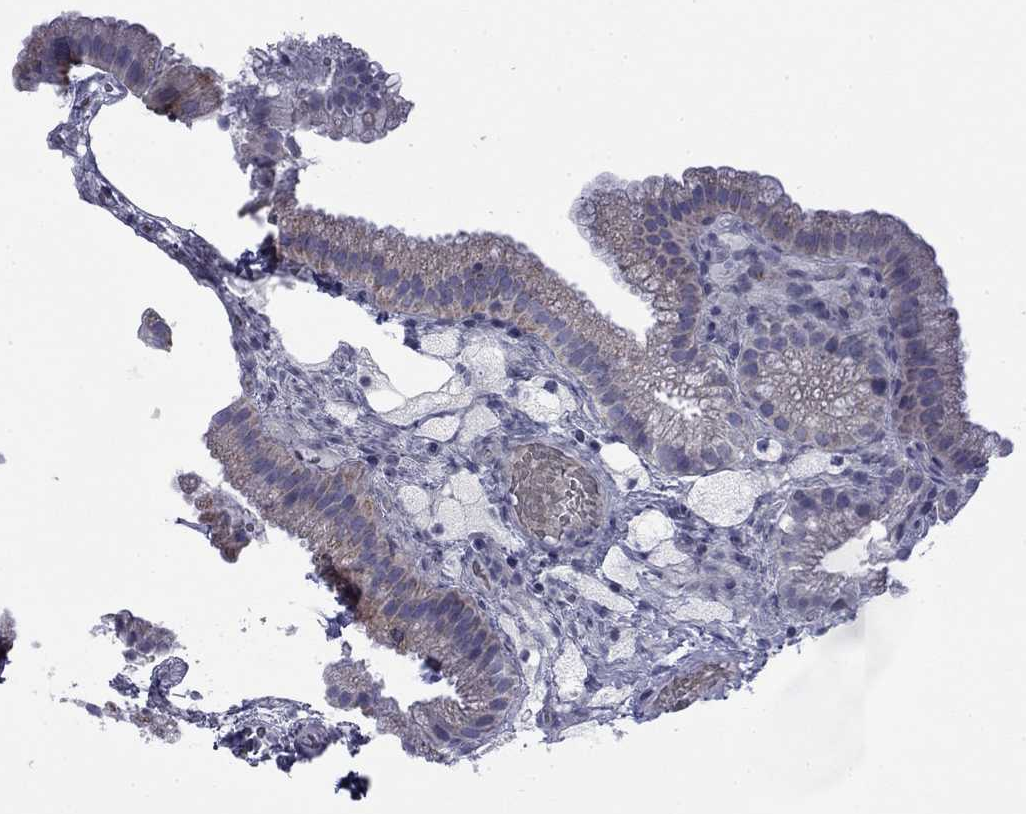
{"staining": {"intensity": "negative", "quantity": "none", "location": "none"}, "tissue": "gallbladder", "cell_type": "Glandular cells", "image_type": "normal", "snomed": [{"axis": "morphology", "description": "Normal tissue, NOS"}, {"axis": "topography", "description": "Gallbladder"}], "caption": "Immunohistochemistry histopathology image of benign human gallbladder stained for a protein (brown), which reveals no positivity in glandular cells. Brightfield microscopy of immunohistochemistry stained with DAB (3,3'-diaminobenzidine) (brown) and hematoxylin (blue), captured at high magnification.", "gene": "ZP2", "patient": {"sex": "female", "age": 63}}